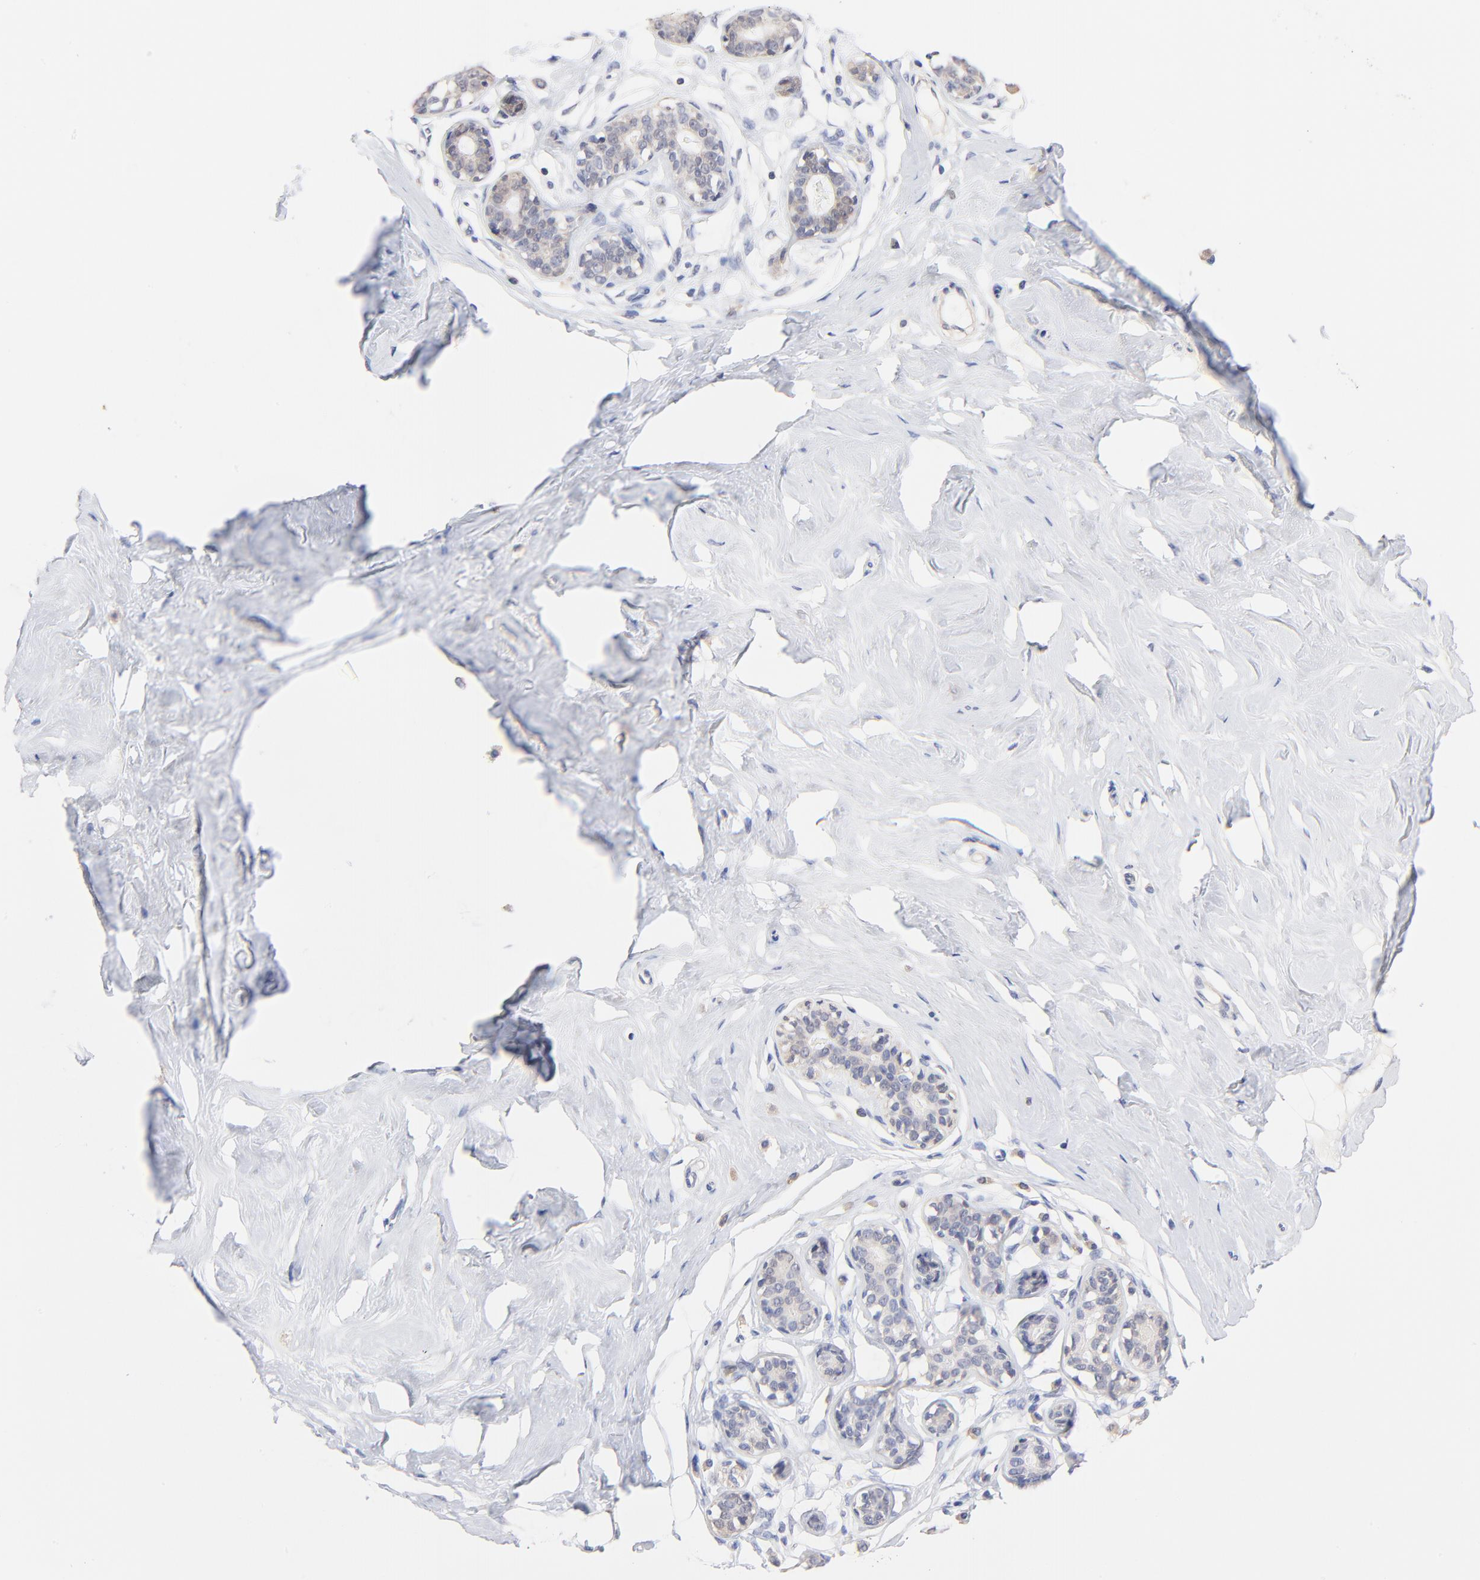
{"staining": {"intensity": "negative", "quantity": "none", "location": "none"}, "tissue": "breast", "cell_type": "Adipocytes", "image_type": "normal", "snomed": [{"axis": "morphology", "description": "Normal tissue, NOS"}, {"axis": "topography", "description": "Breast"}], "caption": "Immunohistochemistry (IHC) micrograph of normal breast: human breast stained with DAB (3,3'-diaminobenzidine) displays no significant protein staining in adipocytes.", "gene": "TWNK", "patient": {"sex": "female", "age": 23}}